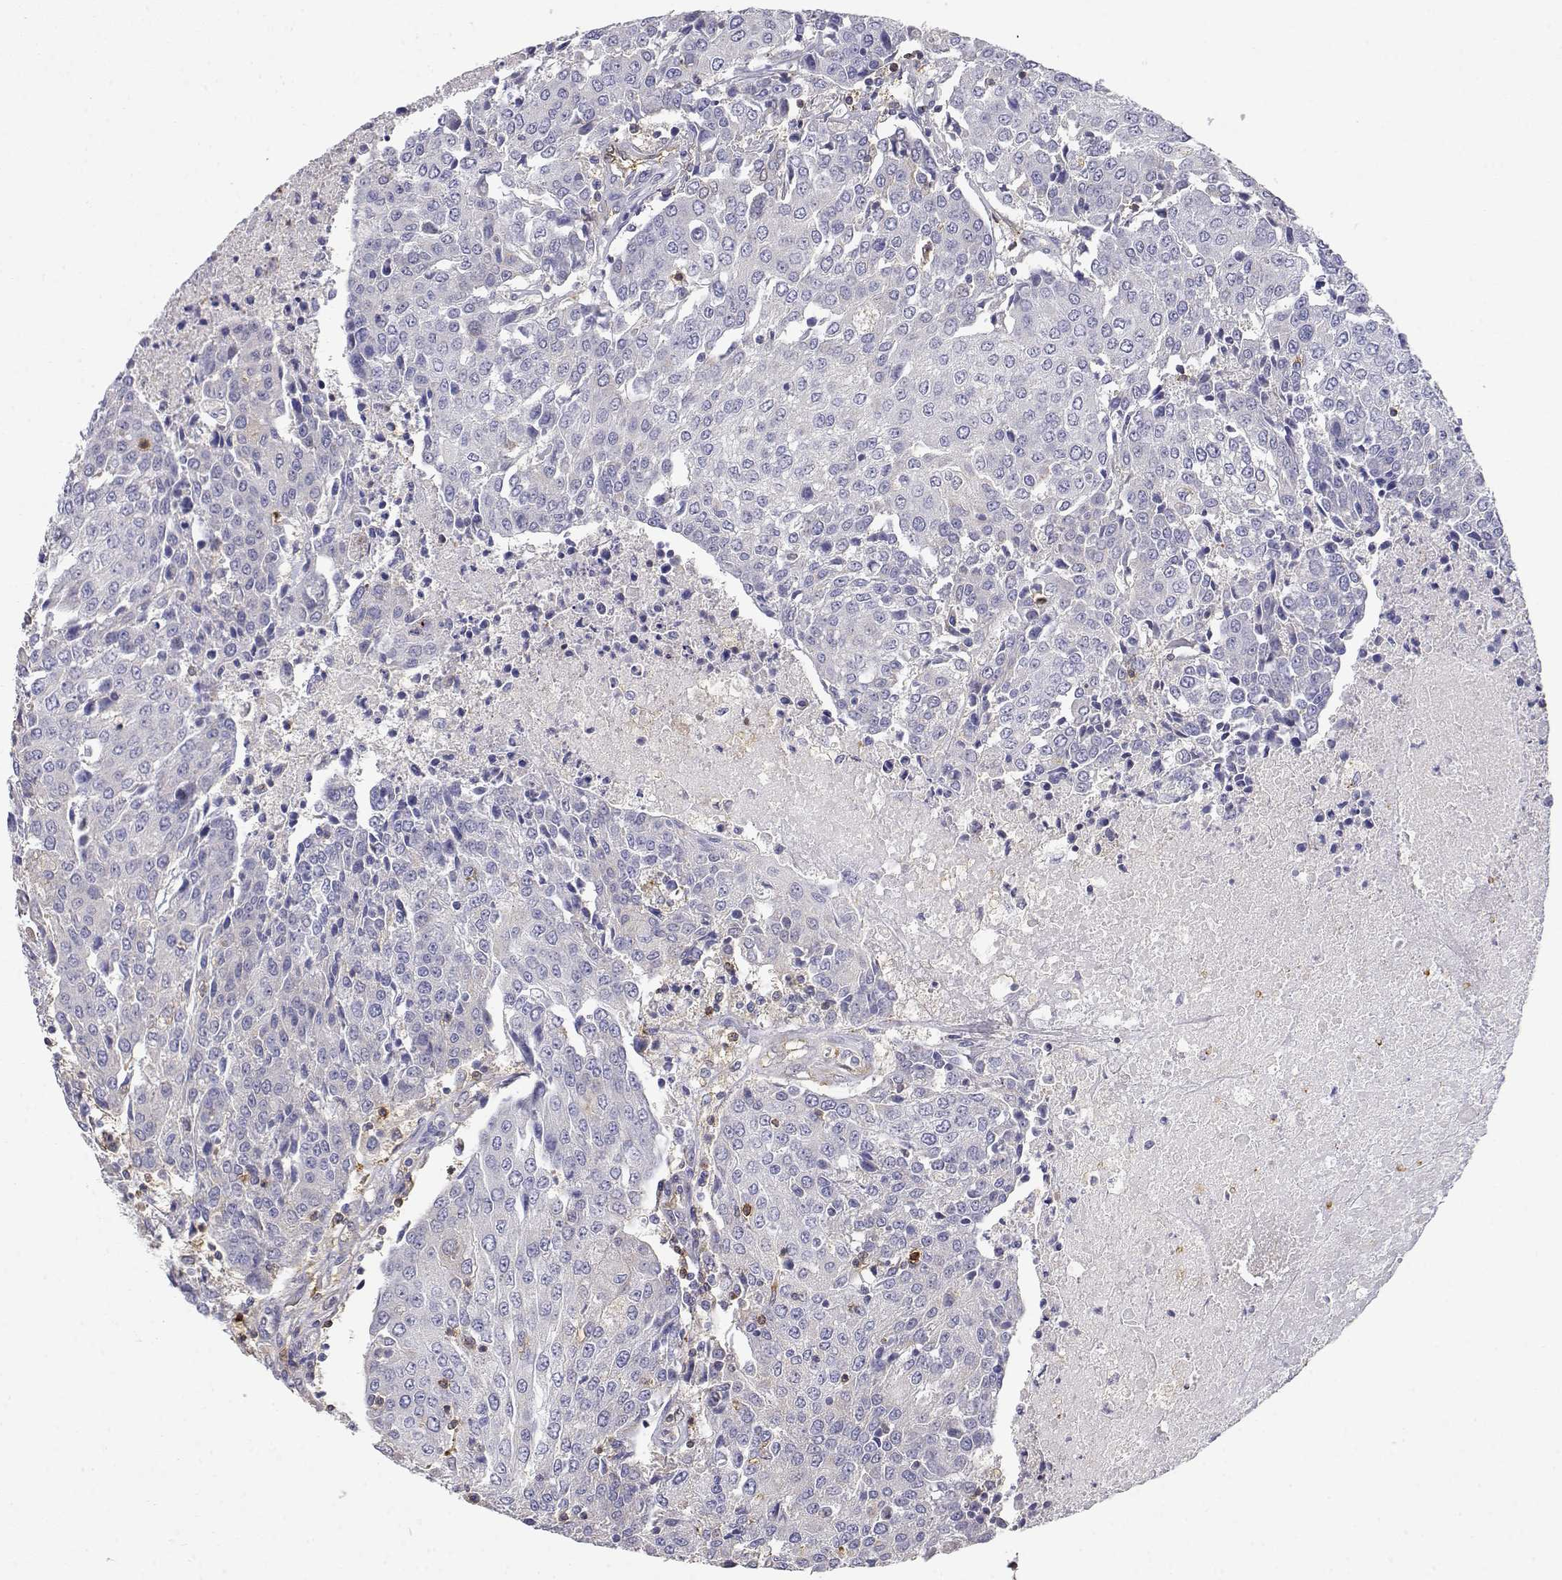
{"staining": {"intensity": "negative", "quantity": "none", "location": "none"}, "tissue": "urothelial cancer", "cell_type": "Tumor cells", "image_type": "cancer", "snomed": [{"axis": "morphology", "description": "Urothelial carcinoma, High grade"}, {"axis": "topography", "description": "Urinary bladder"}], "caption": "Immunohistochemistry (IHC) photomicrograph of neoplastic tissue: high-grade urothelial carcinoma stained with DAB (3,3'-diaminobenzidine) exhibits no significant protein positivity in tumor cells. The staining is performed using DAB brown chromogen with nuclei counter-stained in using hematoxylin.", "gene": "ADA", "patient": {"sex": "female", "age": 85}}